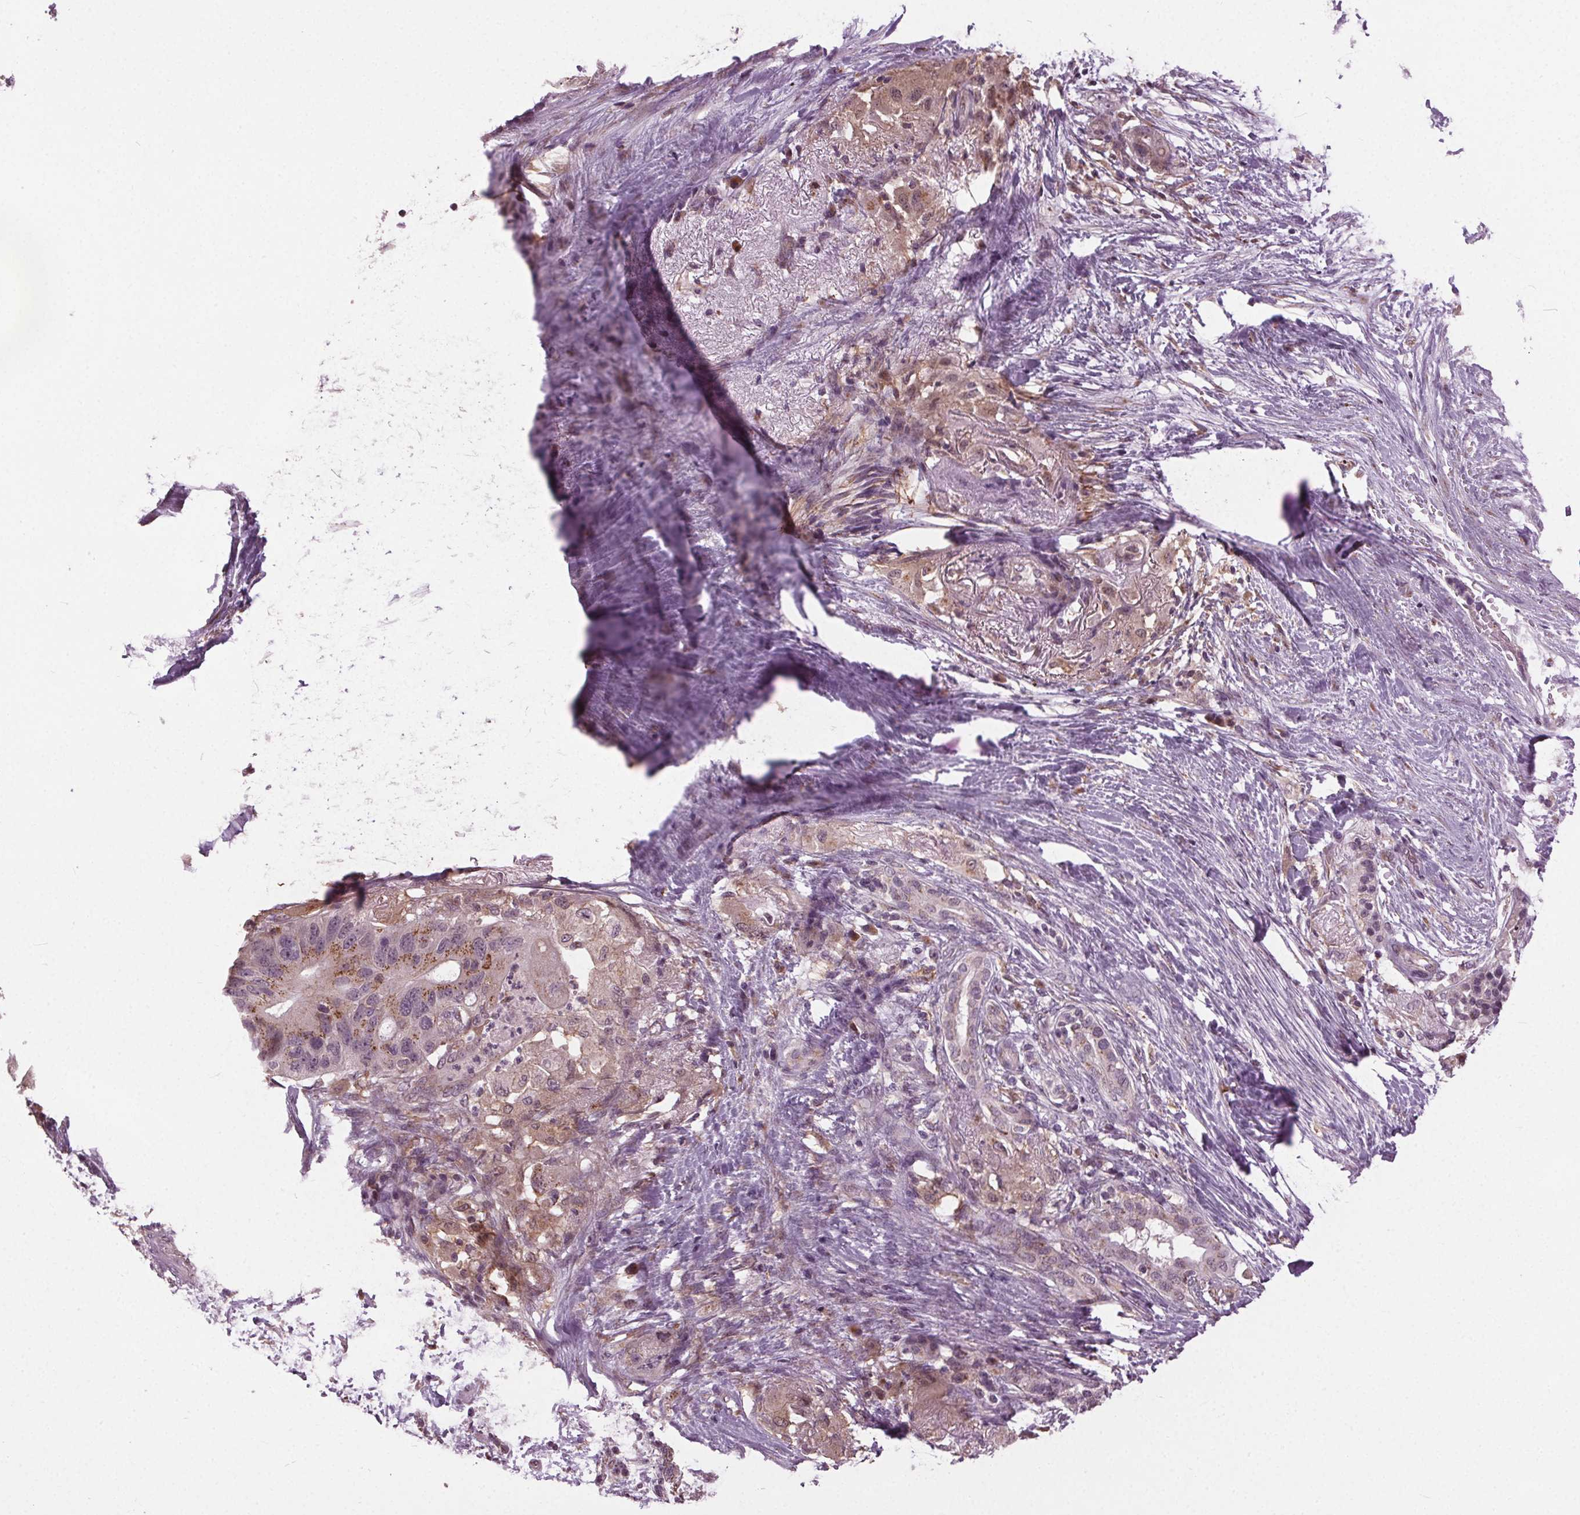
{"staining": {"intensity": "moderate", "quantity": "<25%", "location": "cytoplasmic/membranous"}, "tissue": "pancreatic cancer", "cell_type": "Tumor cells", "image_type": "cancer", "snomed": [{"axis": "morphology", "description": "Adenocarcinoma, NOS"}, {"axis": "topography", "description": "Pancreas"}], "caption": "This histopathology image shows immunohistochemistry (IHC) staining of pancreatic cancer, with low moderate cytoplasmic/membranous staining in approximately <25% of tumor cells.", "gene": "BSDC1", "patient": {"sex": "female", "age": 72}}